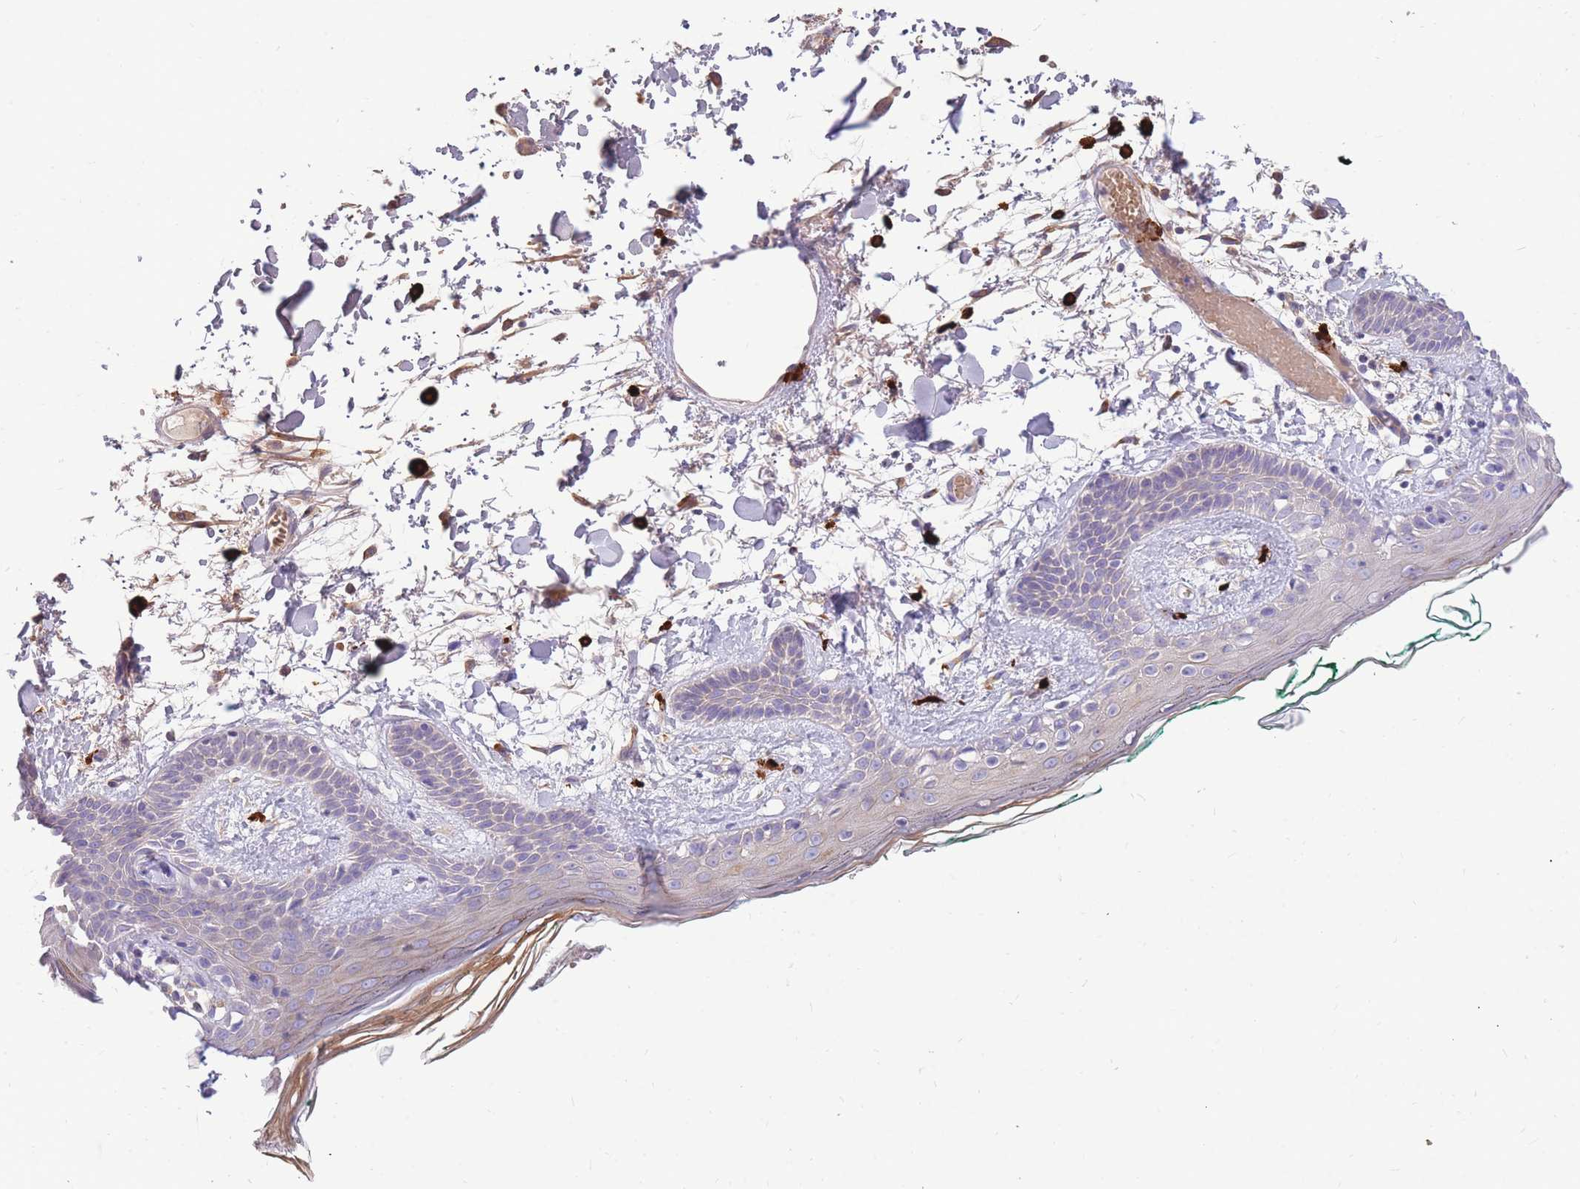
{"staining": {"intensity": "moderate", "quantity": ">75%", "location": "cytoplasmic/membranous"}, "tissue": "skin", "cell_type": "Fibroblasts", "image_type": "normal", "snomed": [{"axis": "morphology", "description": "Normal tissue, NOS"}, {"axis": "topography", "description": "Skin"}], "caption": "A micrograph of skin stained for a protein exhibits moderate cytoplasmic/membranous brown staining in fibroblasts. The staining was performed using DAB, with brown indicating positive protein expression. Nuclei are stained blue with hematoxylin.", "gene": "TPSAB1", "patient": {"sex": "male", "age": 79}}